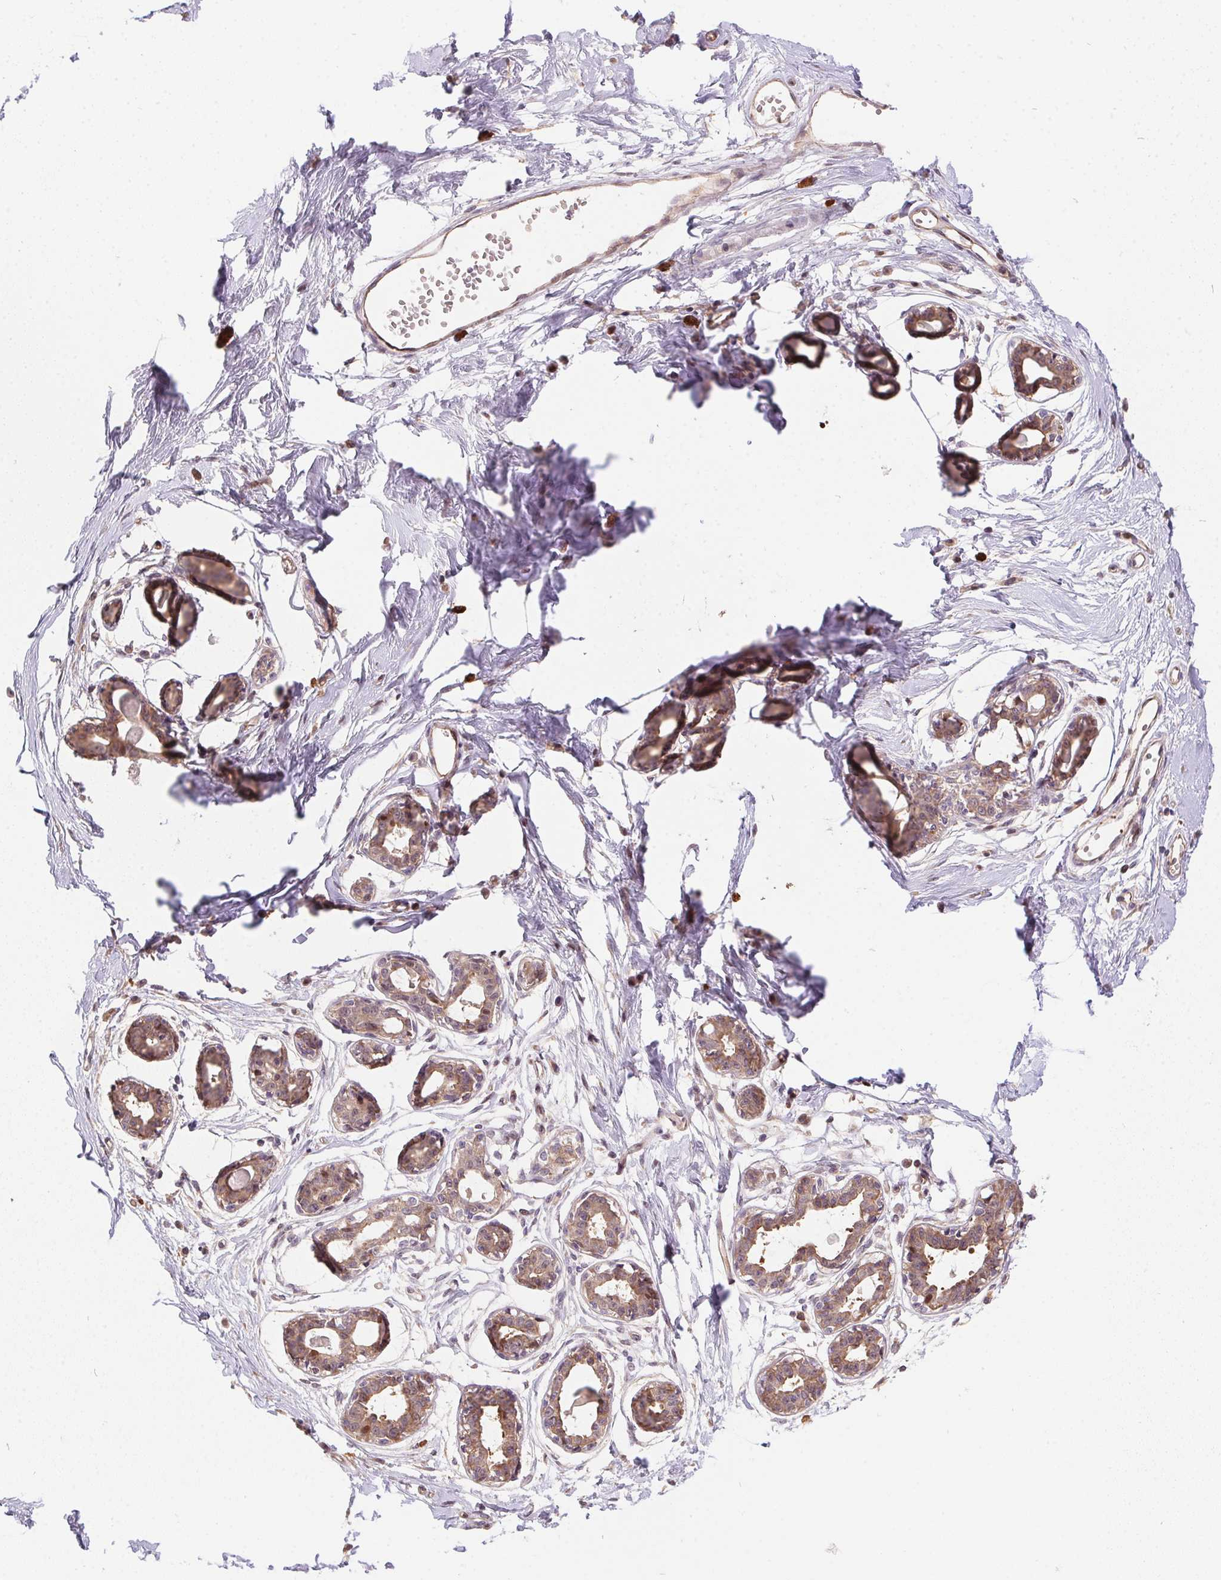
{"staining": {"intensity": "weak", "quantity": "25%-75%", "location": "cytoplasmic/membranous"}, "tissue": "breast", "cell_type": "Adipocytes", "image_type": "normal", "snomed": [{"axis": "morphology", "description": "Normal tissue, NOS"}, {"axis": "topography", "description": "Breast"}], "caption": "Breast stained for a protein shows weak cytoplasmic/membranous positivity in adipocytes.", "gene": "NUDT16", "patient": {"sex": "female", "age": 45}}